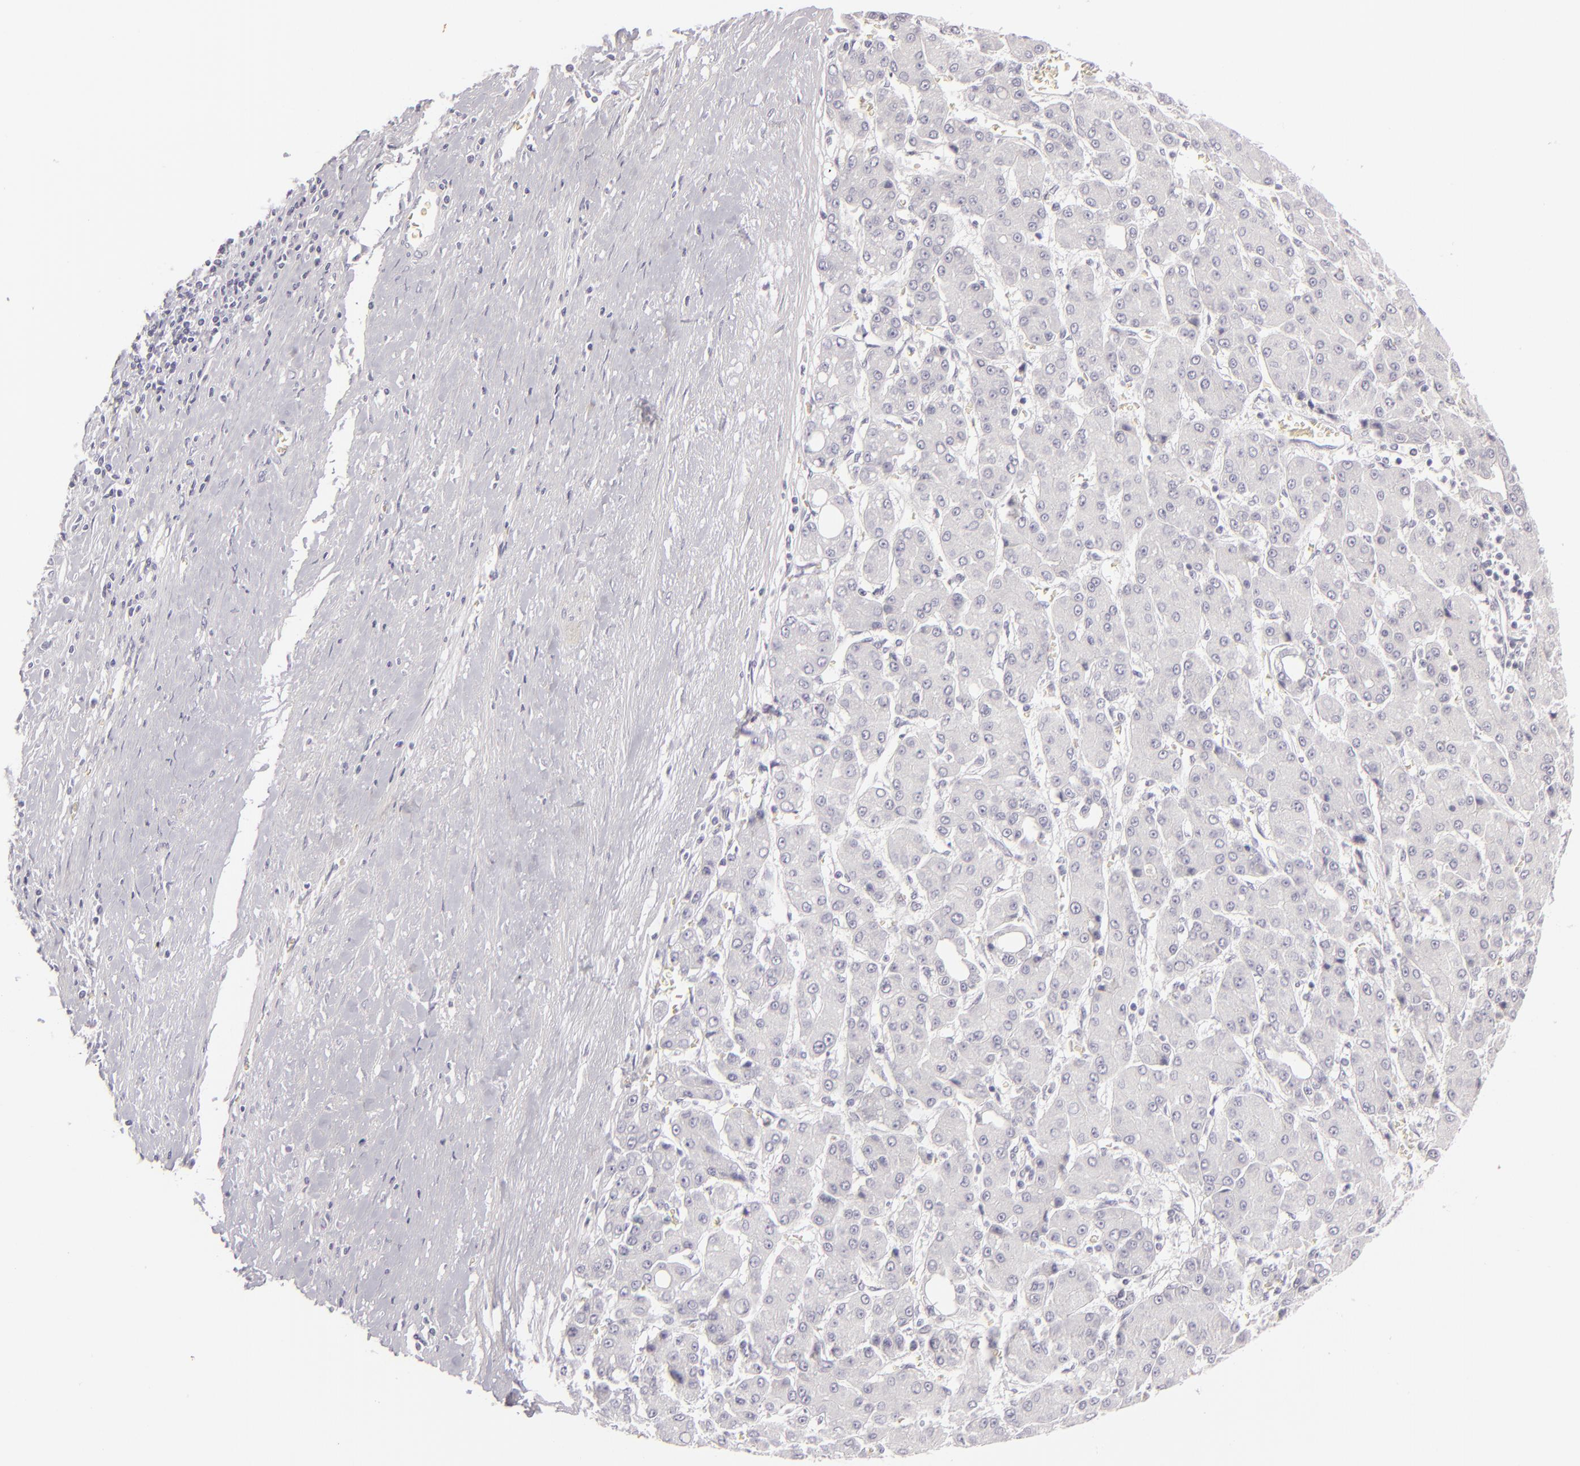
{"staining": {"intensity": "negative", "quantity": "none", "location": "none"}, "tissue": "liver cancer", "cell_type": "Tumor cells", "image_type": "cancer", "snomed": [{"axis": "morphology", "description": "Carcinoma, Hepatocellular, NOS"}, {"axis": "topography", "description": "Liver"}], "caption": "The immunohistochemistry (IHC) histopathology image has no significant expression in tumor cells of liver cancer tissue.", "gene": "CDX2", "patient": {"sex": "male", "age": 69}}